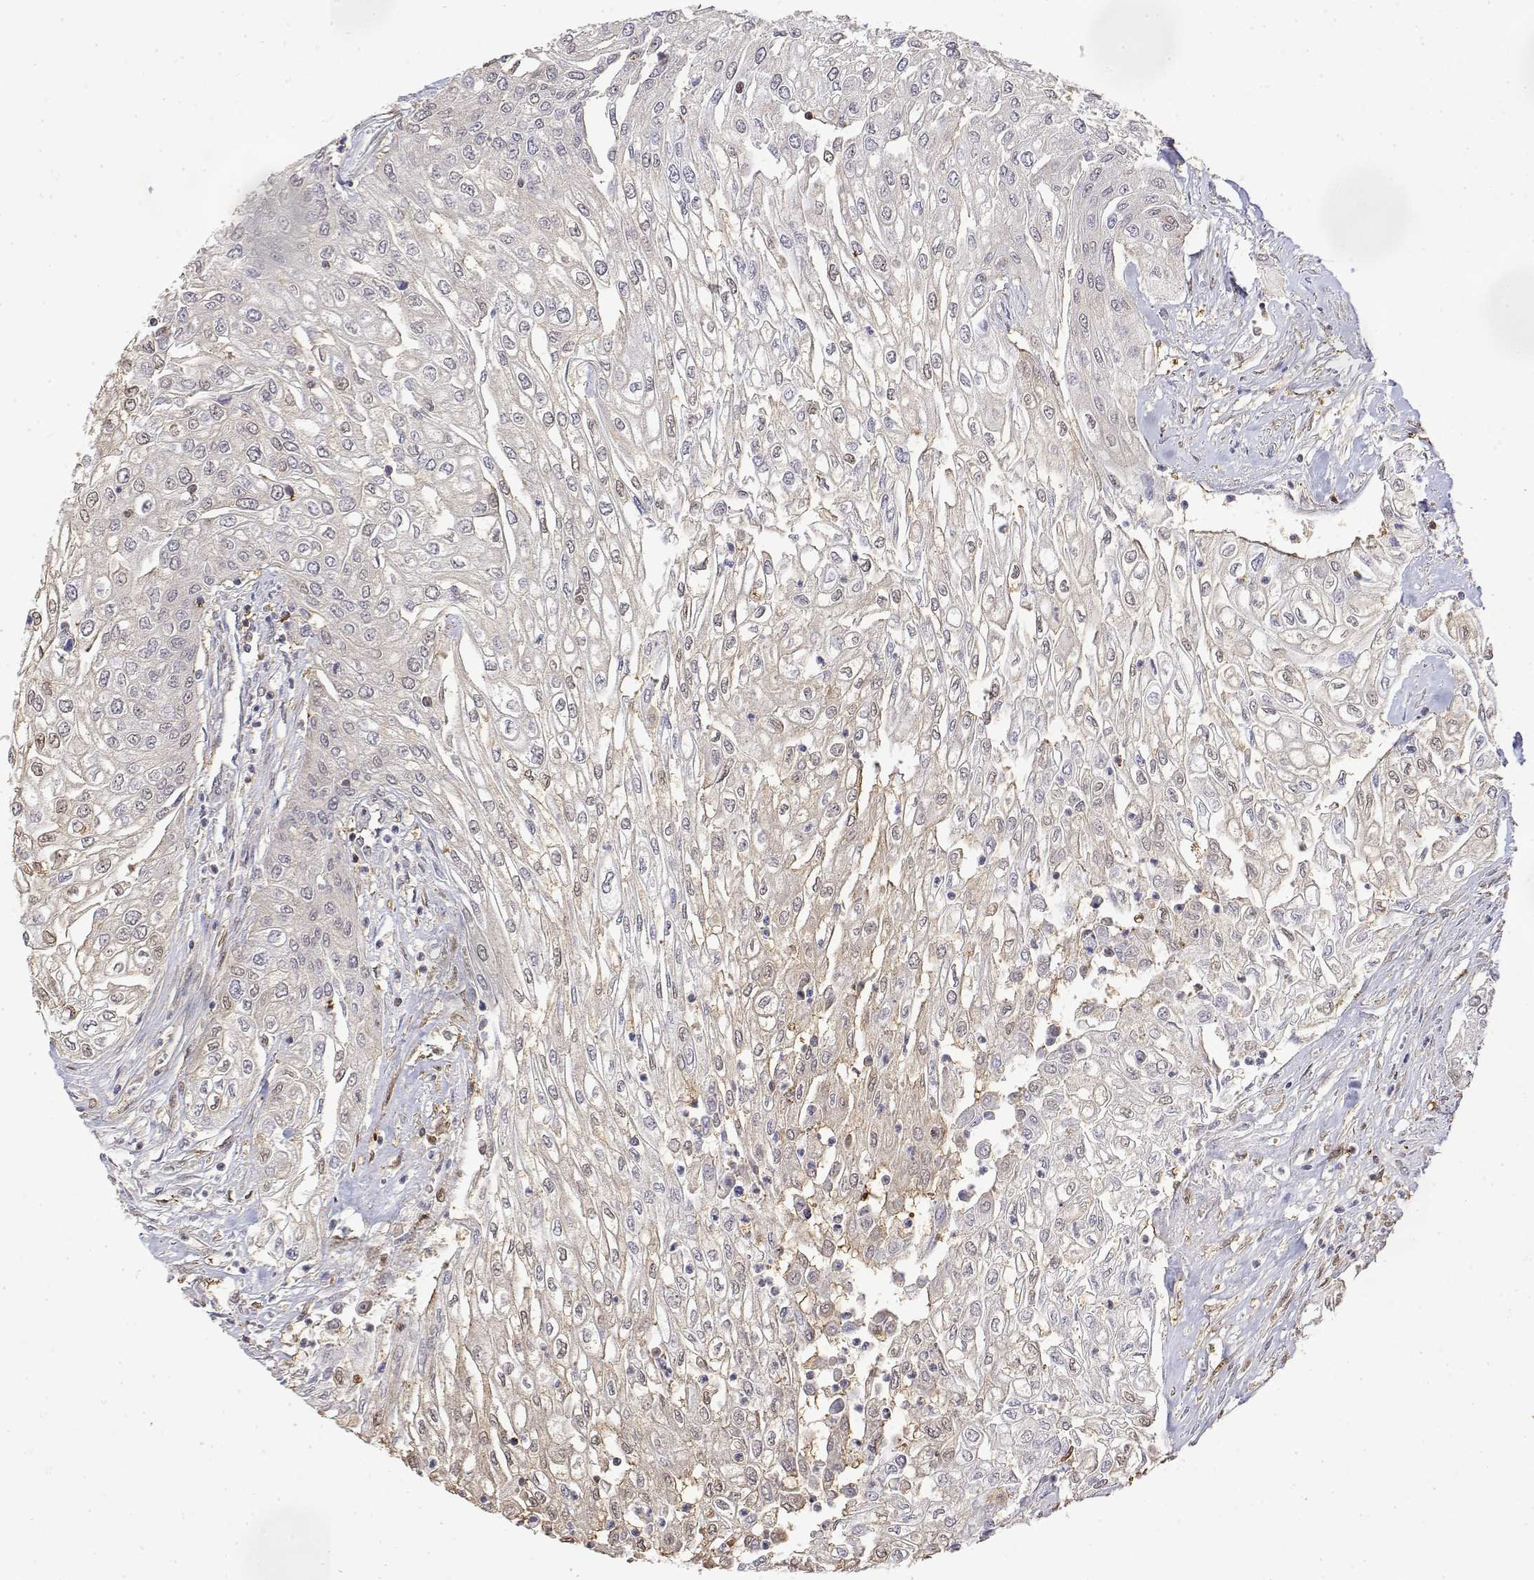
{"staining": {"intensity": "negative", "quantity": "none", "location": "none"}, "tissue": "urothelial cancer", "cell_type": "Tumor cells", "image_type": "cancer", "snomed": [{"axis": "morphology", "description": "Urothelial carcinoma, High grade"}, {"axis": "topography", "description": "Urinary bladder"}], "caption": "Urothelial carcinoma (high-grade) stained for a protein using immunohistochemistry (IHC) reveals no staining tumor cells.", "gene": "TPI1", "patient": {"sex": "male", "age": 62}}